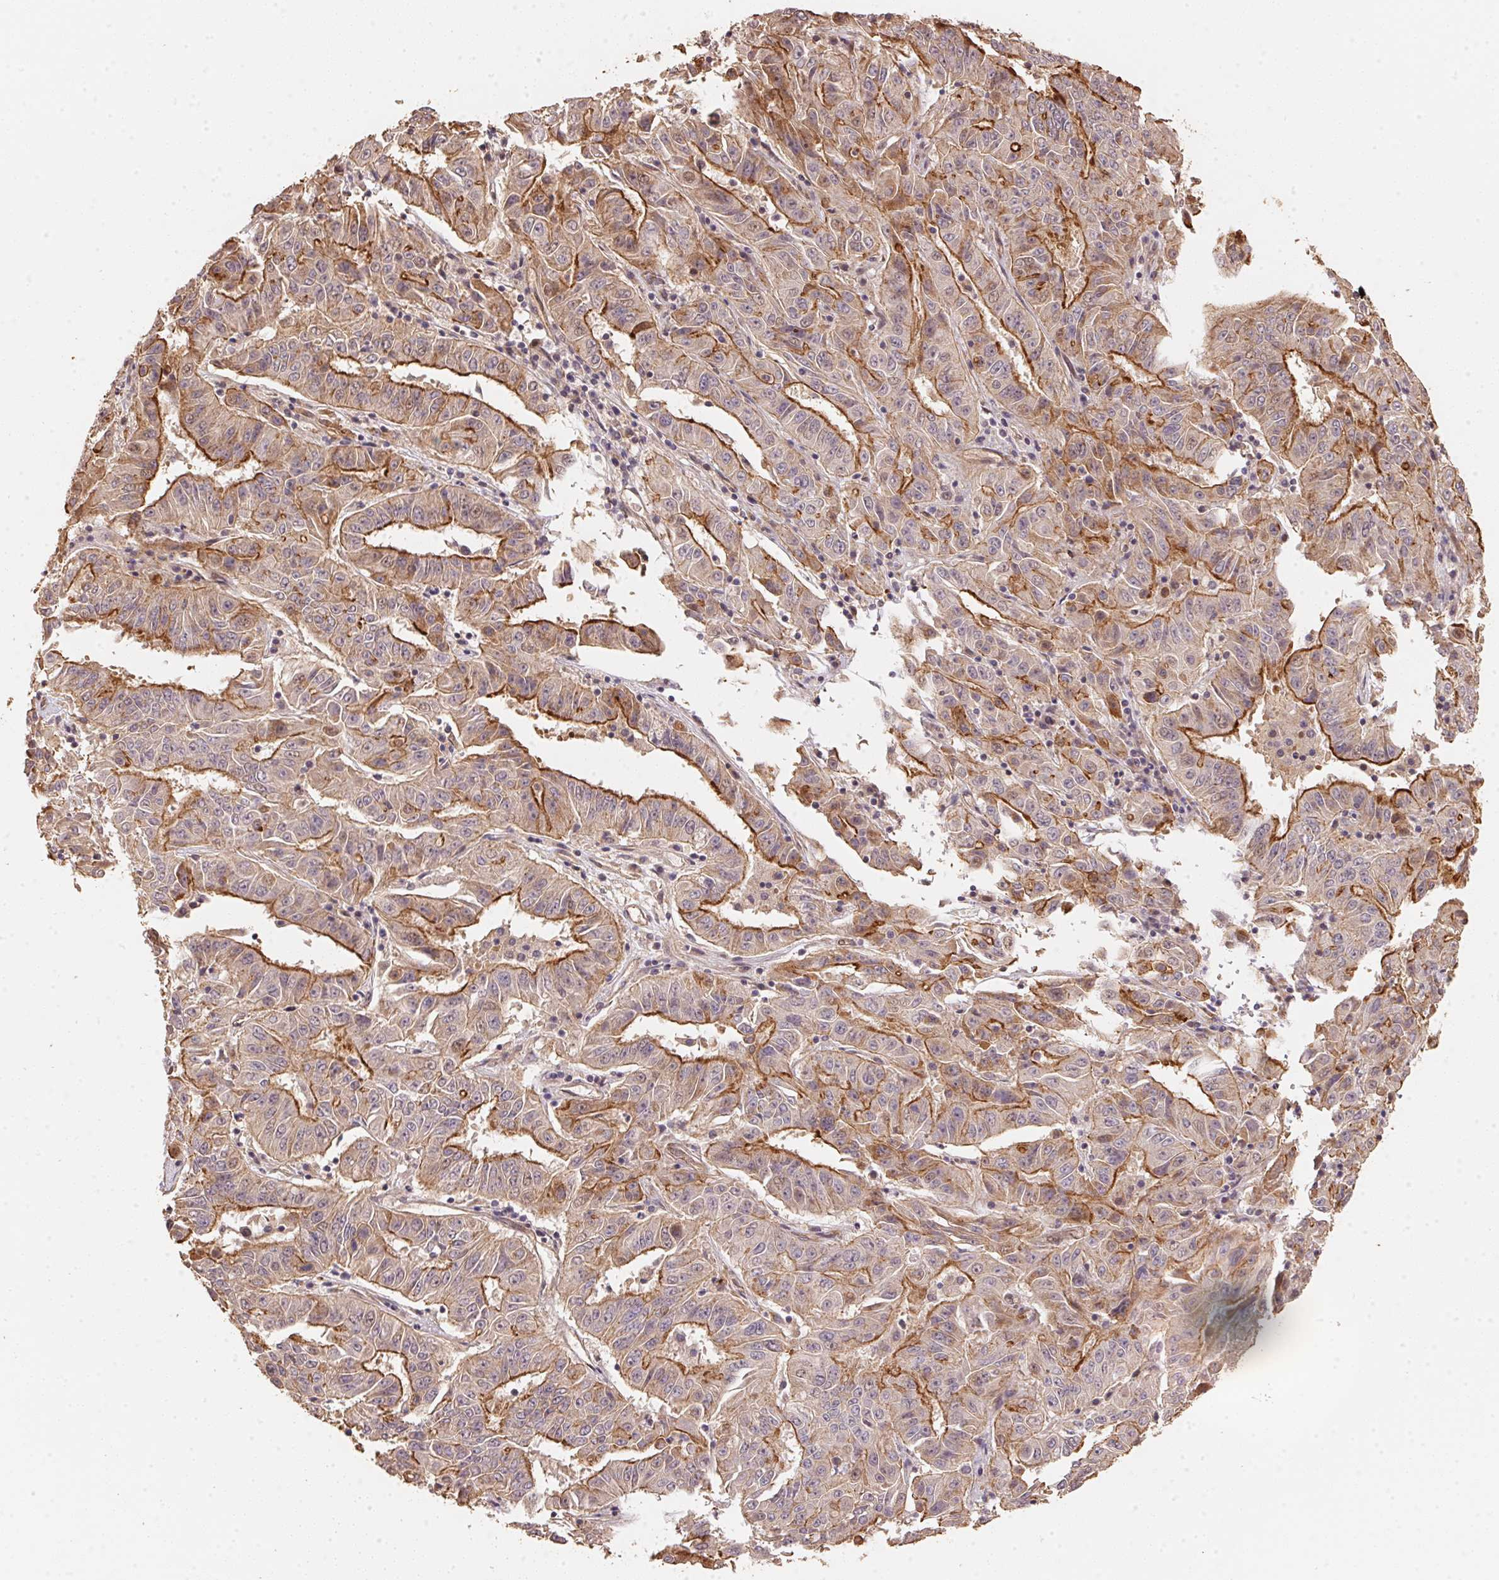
{"staining": {"intensity": "strong", "quantity": "25%-75%", "location": "cytoplasmic/membranous"}, "tissue": "pancreatic cancer", "cell_type": "Tumor cells", "image_type": "cancer", "snomed": [{"axis": "morphology", "description": "Adenocarcinoma, NOS"}, {"axis": "topography", "description": "Pancreas"}], "caption": "DAB immunohistochemical staining of pancreatic cancer displays strong cytoplasmic/membranous protein staining in about 25%-75% of tumor cells. The protein of interest is stained brown, and the nuclei are stained in blue (DAB (3,3'-diaminobenzidine) IHC with brightfield microscopy, high magnification).", "gene": "TMEM222", "patient": {"sex": "male", "age": 63}}